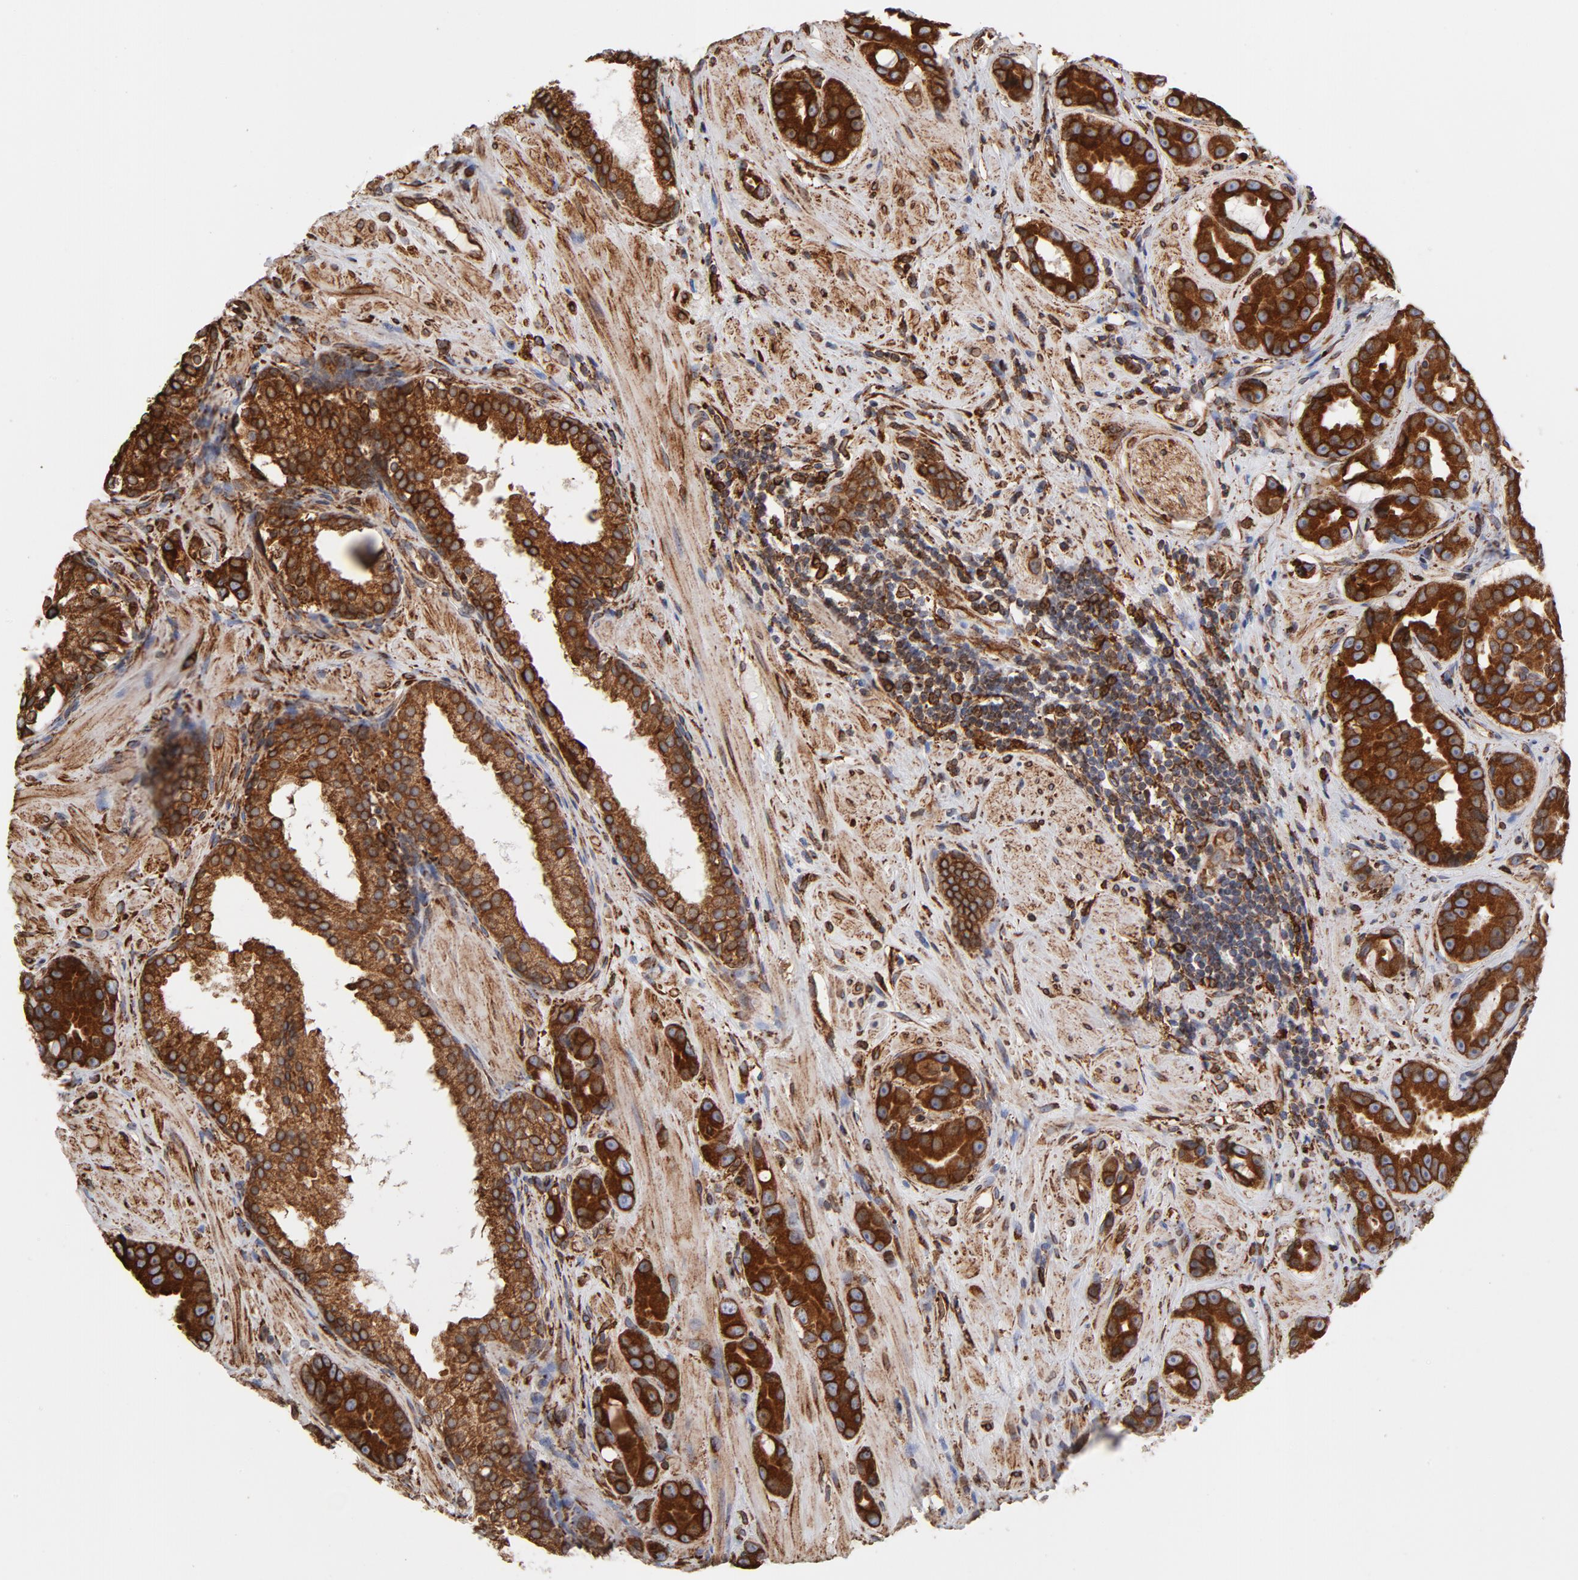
{"staining": {"intensity": "strong", "quantity": ">75%", "location": "cytoplasmic/membranous"}, "tissue": "prostate cancer", "cell_type": "Tumor cells", "image_type": "cancer", "snomed": [{"axis": "morphology", "description": "Adenocarcinoma, Low grade"}, {"axis": "topography", "description": "Prostate"}], "caption": "IHC photomicrograph of neoplastic tissue: human prostate adenocarcinoma (low-grade) stained using IHC demonstrates high levels of strong protein expression localized specifically in the cytoplasmic/membranous of tumor cells, appearing as a cytoplasmic/membranous brown color.", "gene": "CANX", "patient": {"sex": "male", "age": 59}}